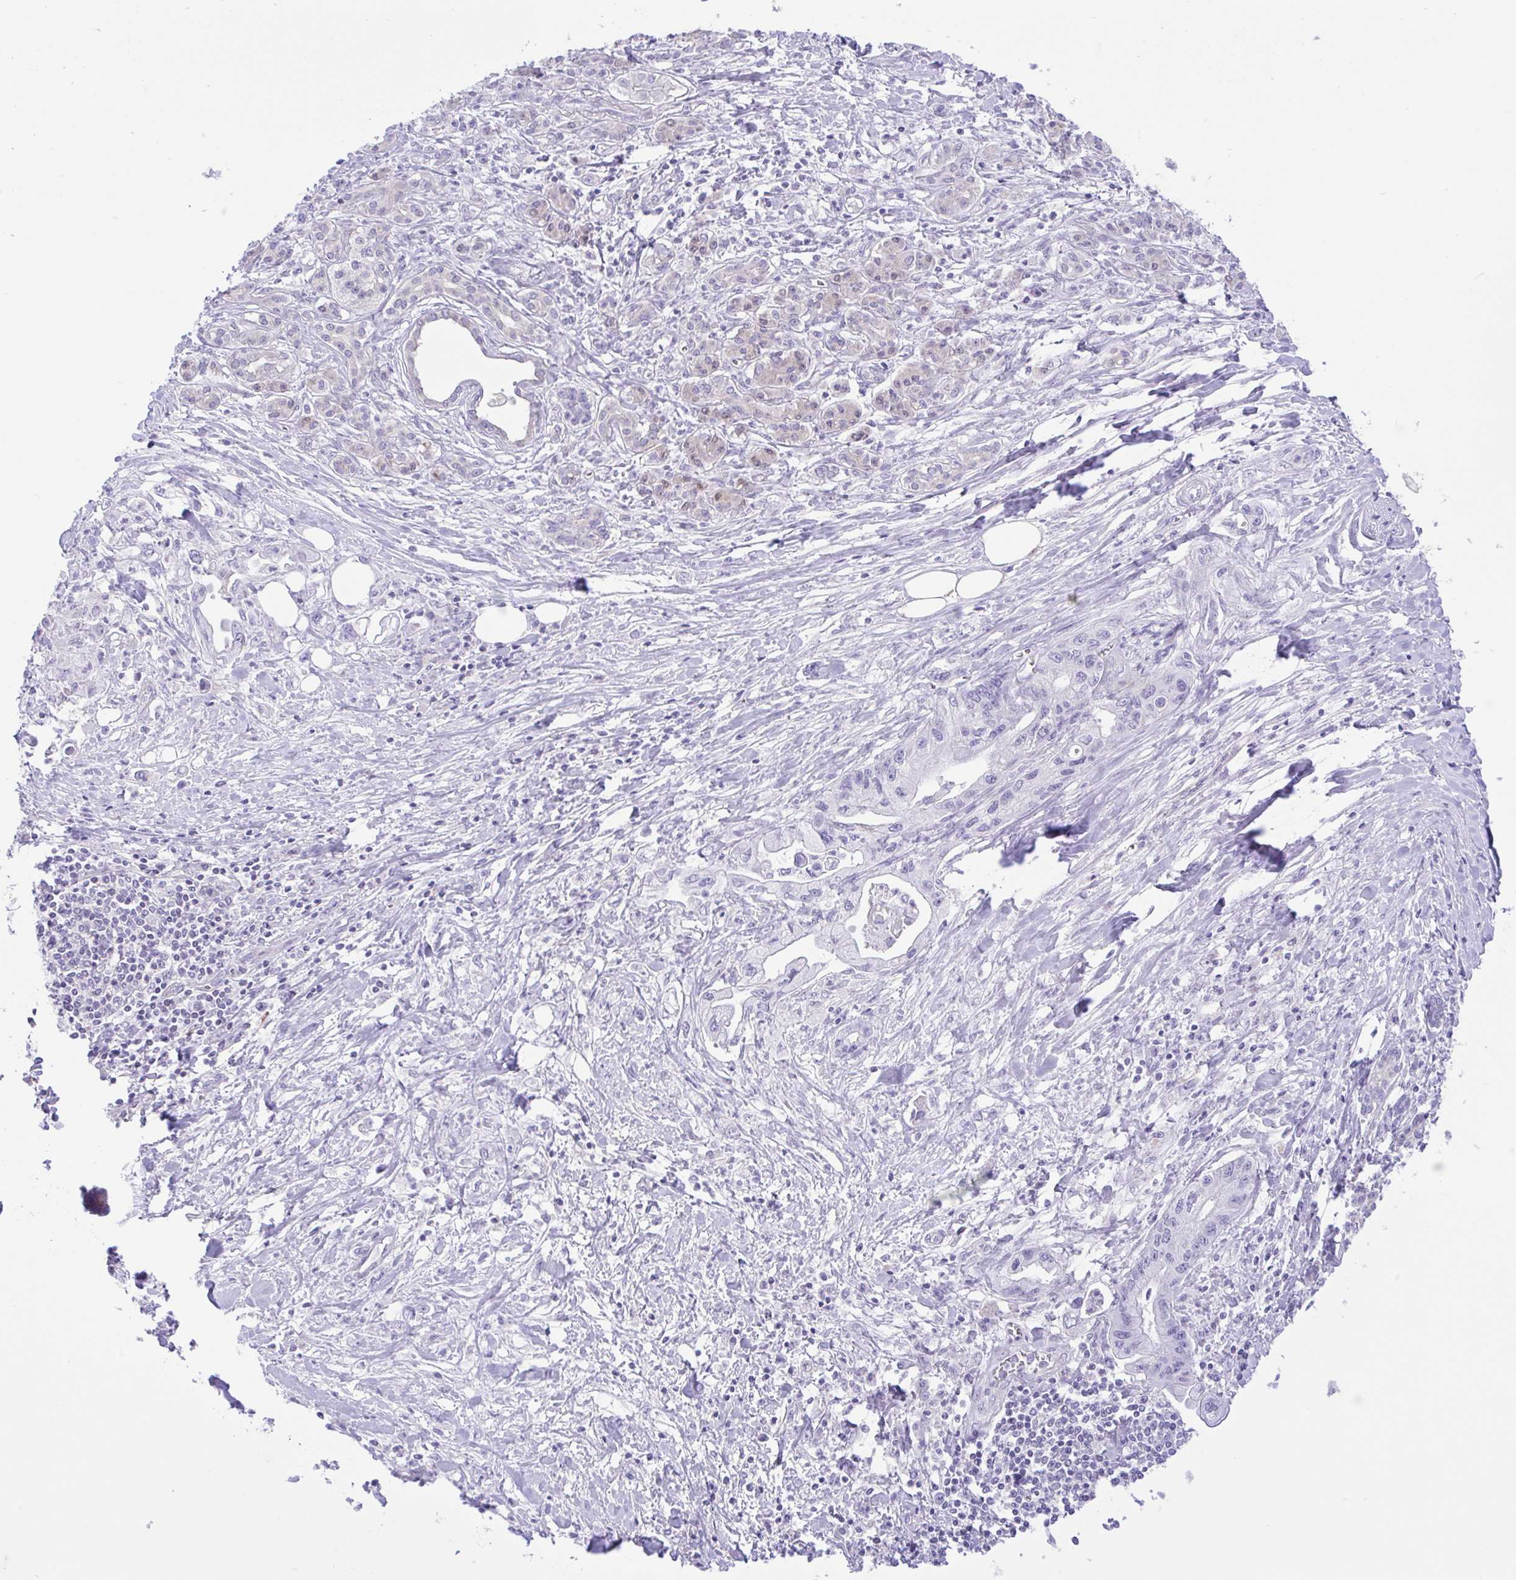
{"staining": {"intensity": "negative", "quantity": "none", "location": "none"}, "tissue": "pancreatic cancer", "cell_type": "Tumor cells", "image_type": "cancer", "snomed": [{"axis": "morphology", "description": "Adenocarcinoma, NOS"}, {"axis": "topography", "description": "Pancreas"}], "caption": "IHC histopathology image of neoplastic tissue: human adenocarcinoma (pancreatic) stained with DAB exhibits no significant protein staining in tumor cells.", "gene": "ZNF101", "patient": {"sex": "male", "age": 61}}